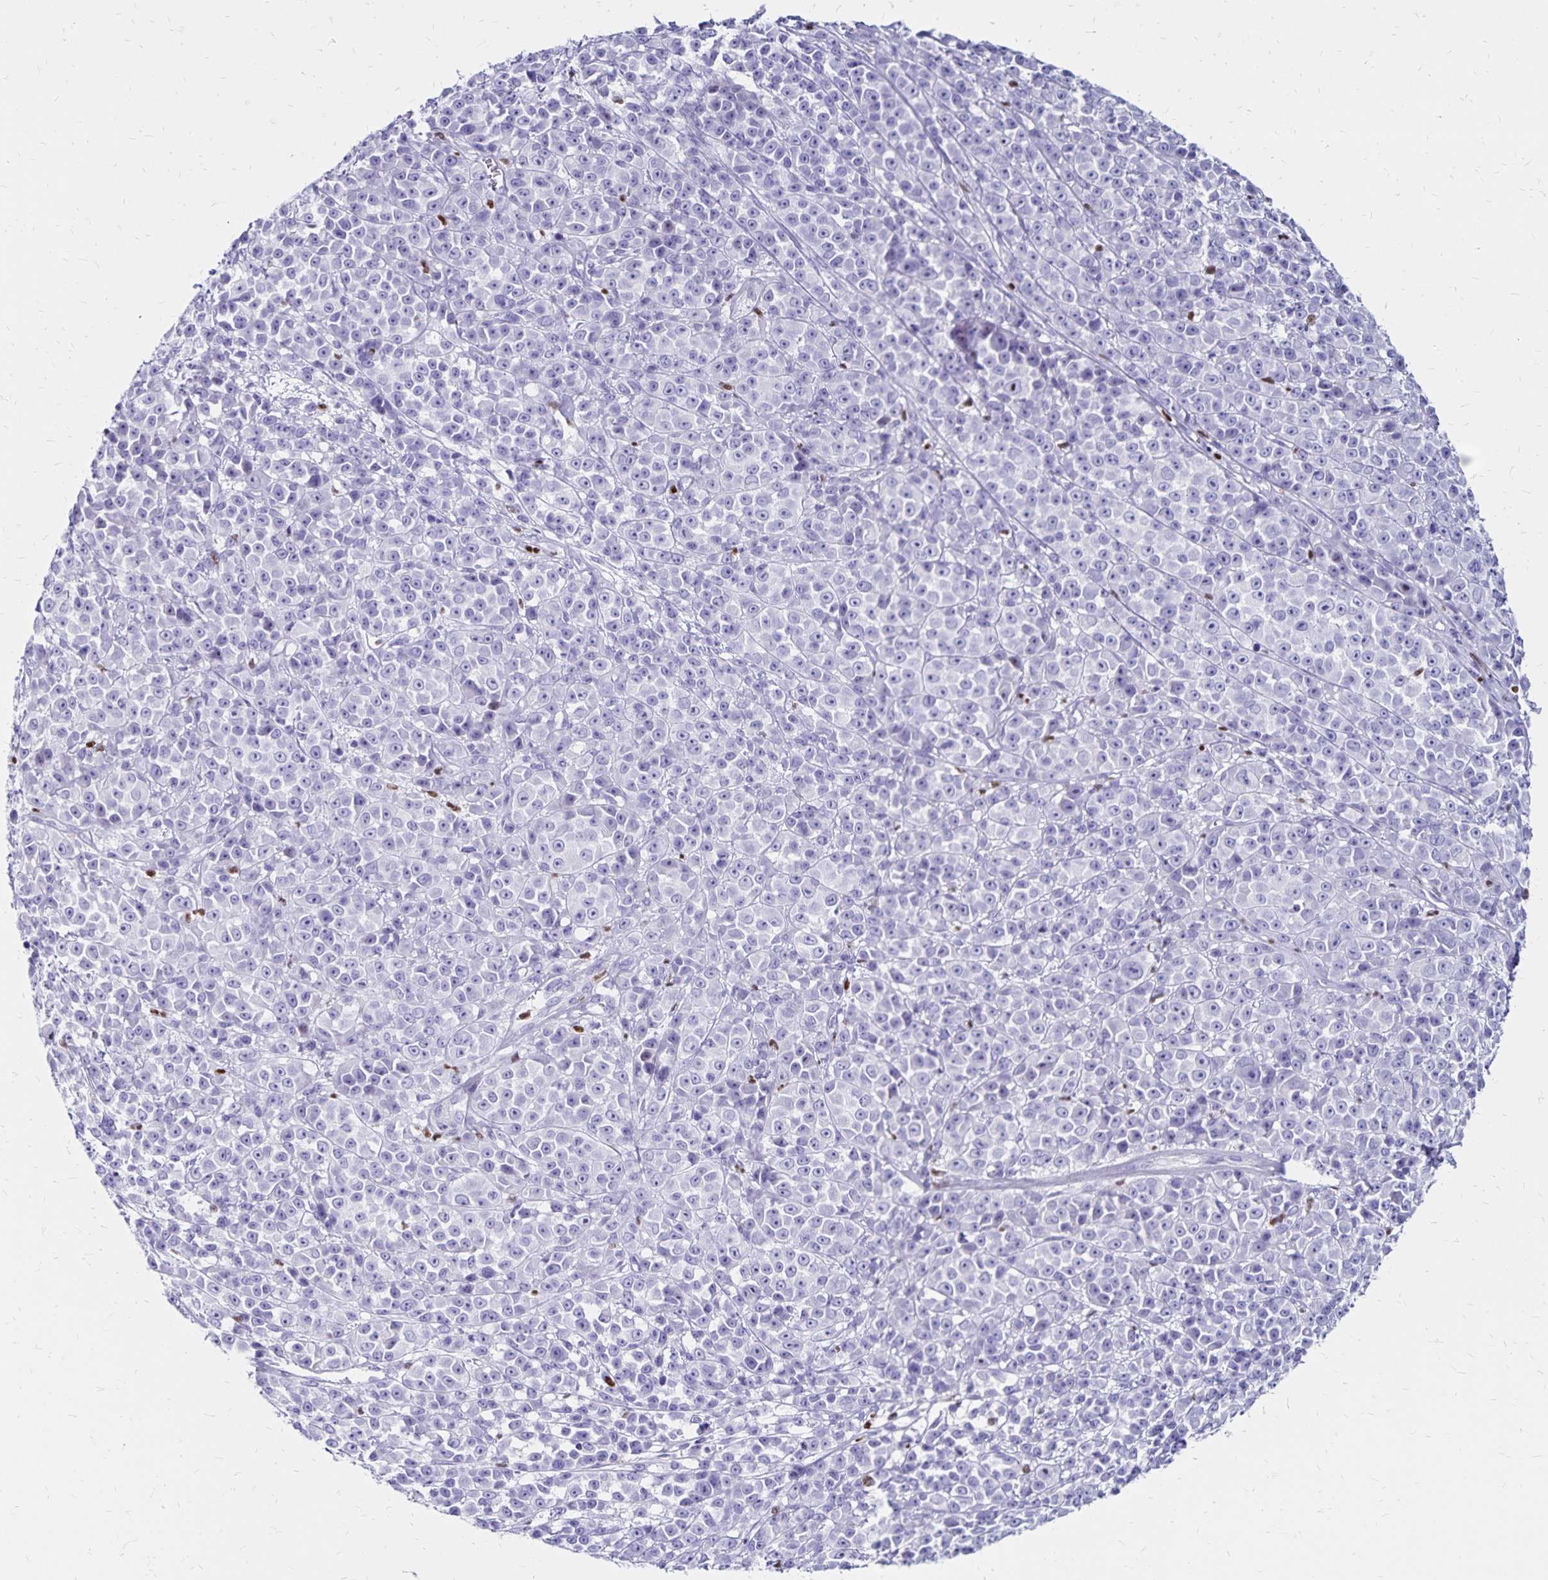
{"staining": {"intensity": "negative", "quantity": "none", "location": "none"}, "tissue": "melanoma", "cell_type": "Tumor cells", "image_type": "cancer", "snomed": [{"axis": "morphology", "description": "Malignant melanoma, NOS"}, {"axis": "topography", "description": "Skin"}, {"axis": "topography", "description": "Skin of back"}], "caption": "Micrograph shows no significant protein positivity in tumor cells of melanoma.", "gene": "IKZF1", "patient": {"sex": "male", "age": 91}}